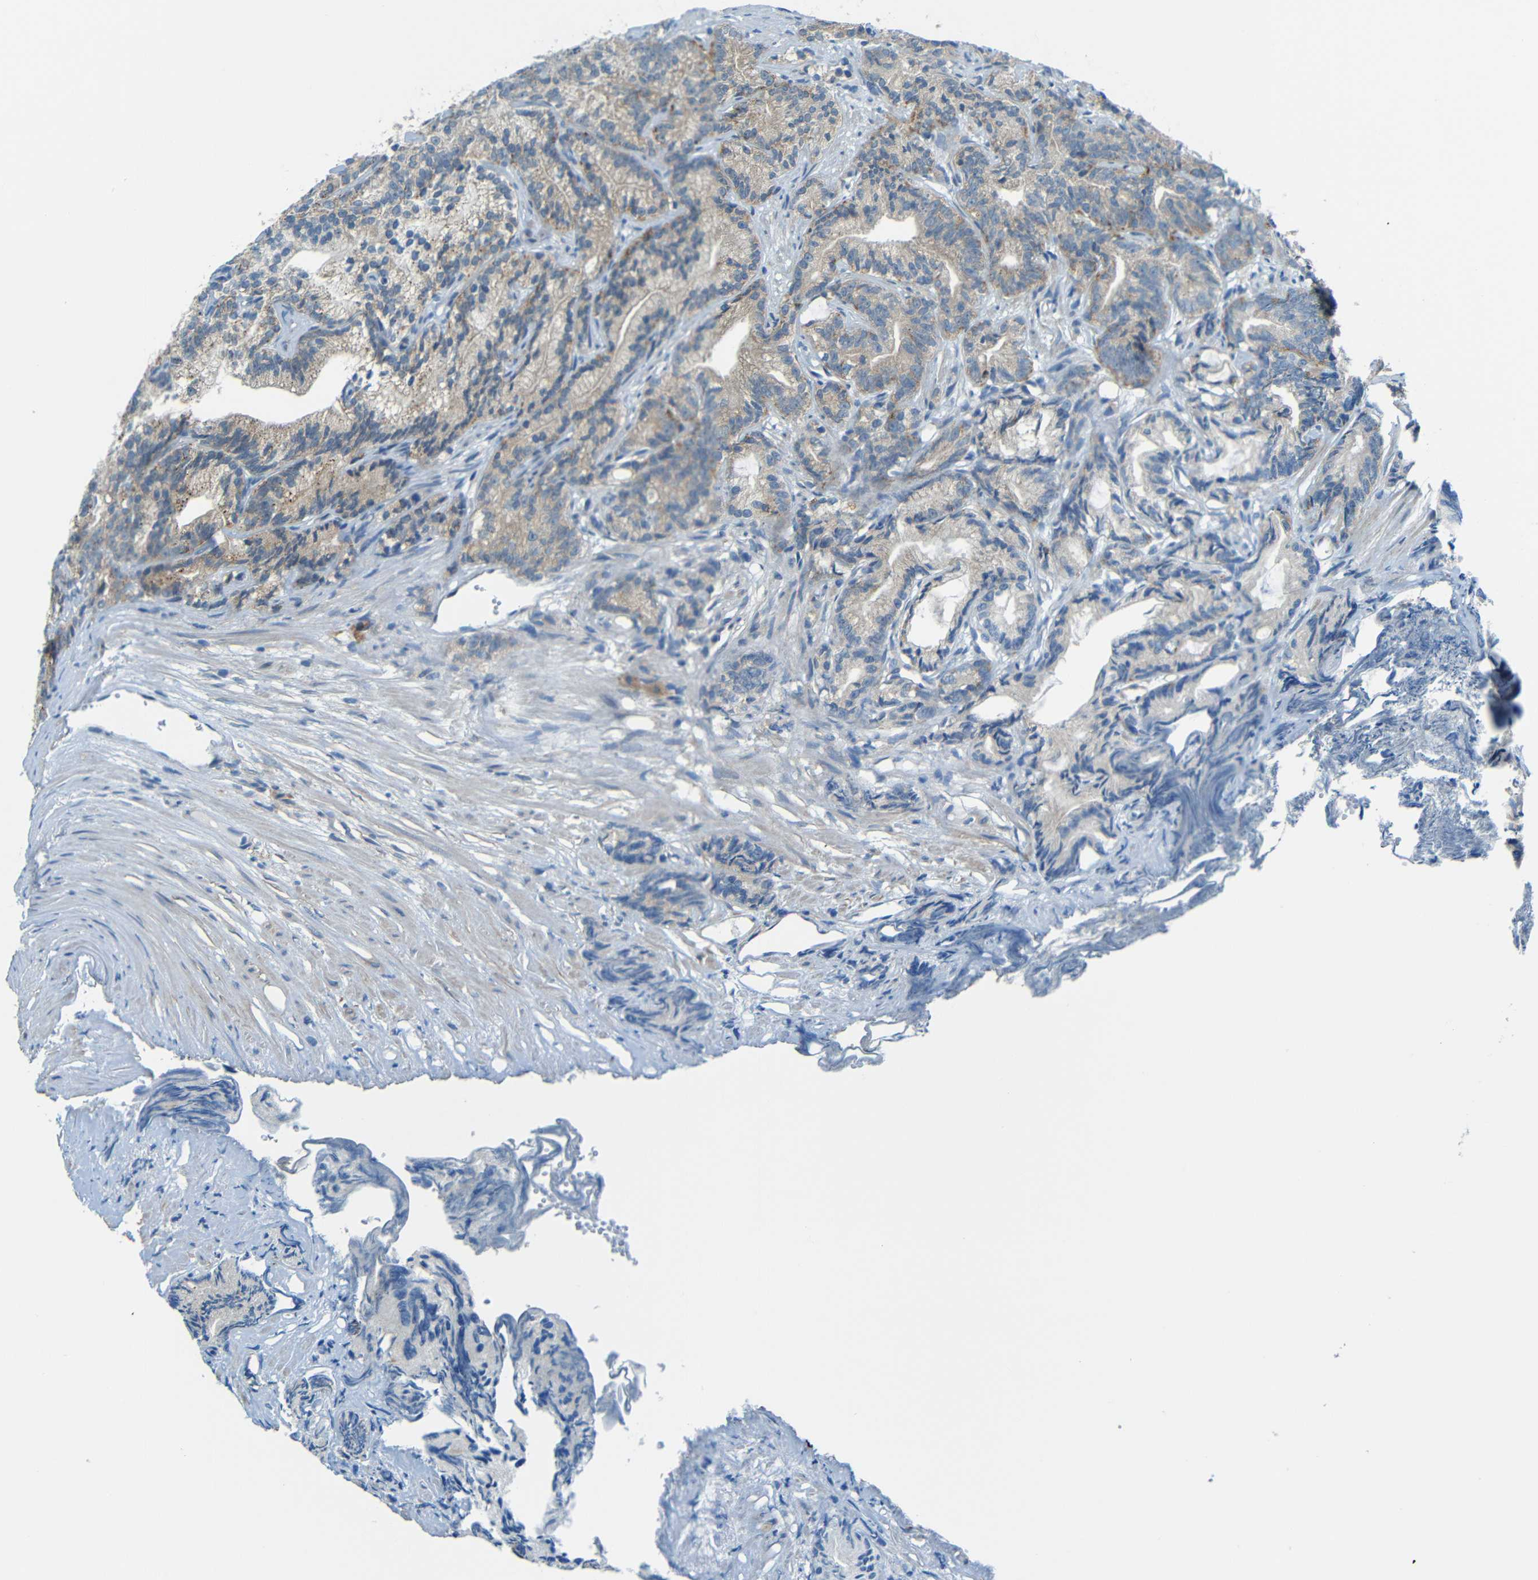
{"staining": {"intensity": "moderate", "quantity": "25%-75%", "location": "cytoplasmic/membranous"}, "tissue": "prostate cancer", "cell_type": "Tumor cells", "image_type": "cancer", "snomed": [{"axis": "morphology", "description": "Adenocarcinoma, Low grade"}, {"axis": "topography", "description": "Prostate"}], "caption": "Immunohistochemistry (IHC) image of low-grade adenocarcinoma (prostate) stained for a protein (brown), which displays medium levels of moderate cytoplasmic/membranous expression in approximately 25%-75% of tumor cells.", "gene": "ANKRD22", "patient": {"sex": "male", "age": 89}}